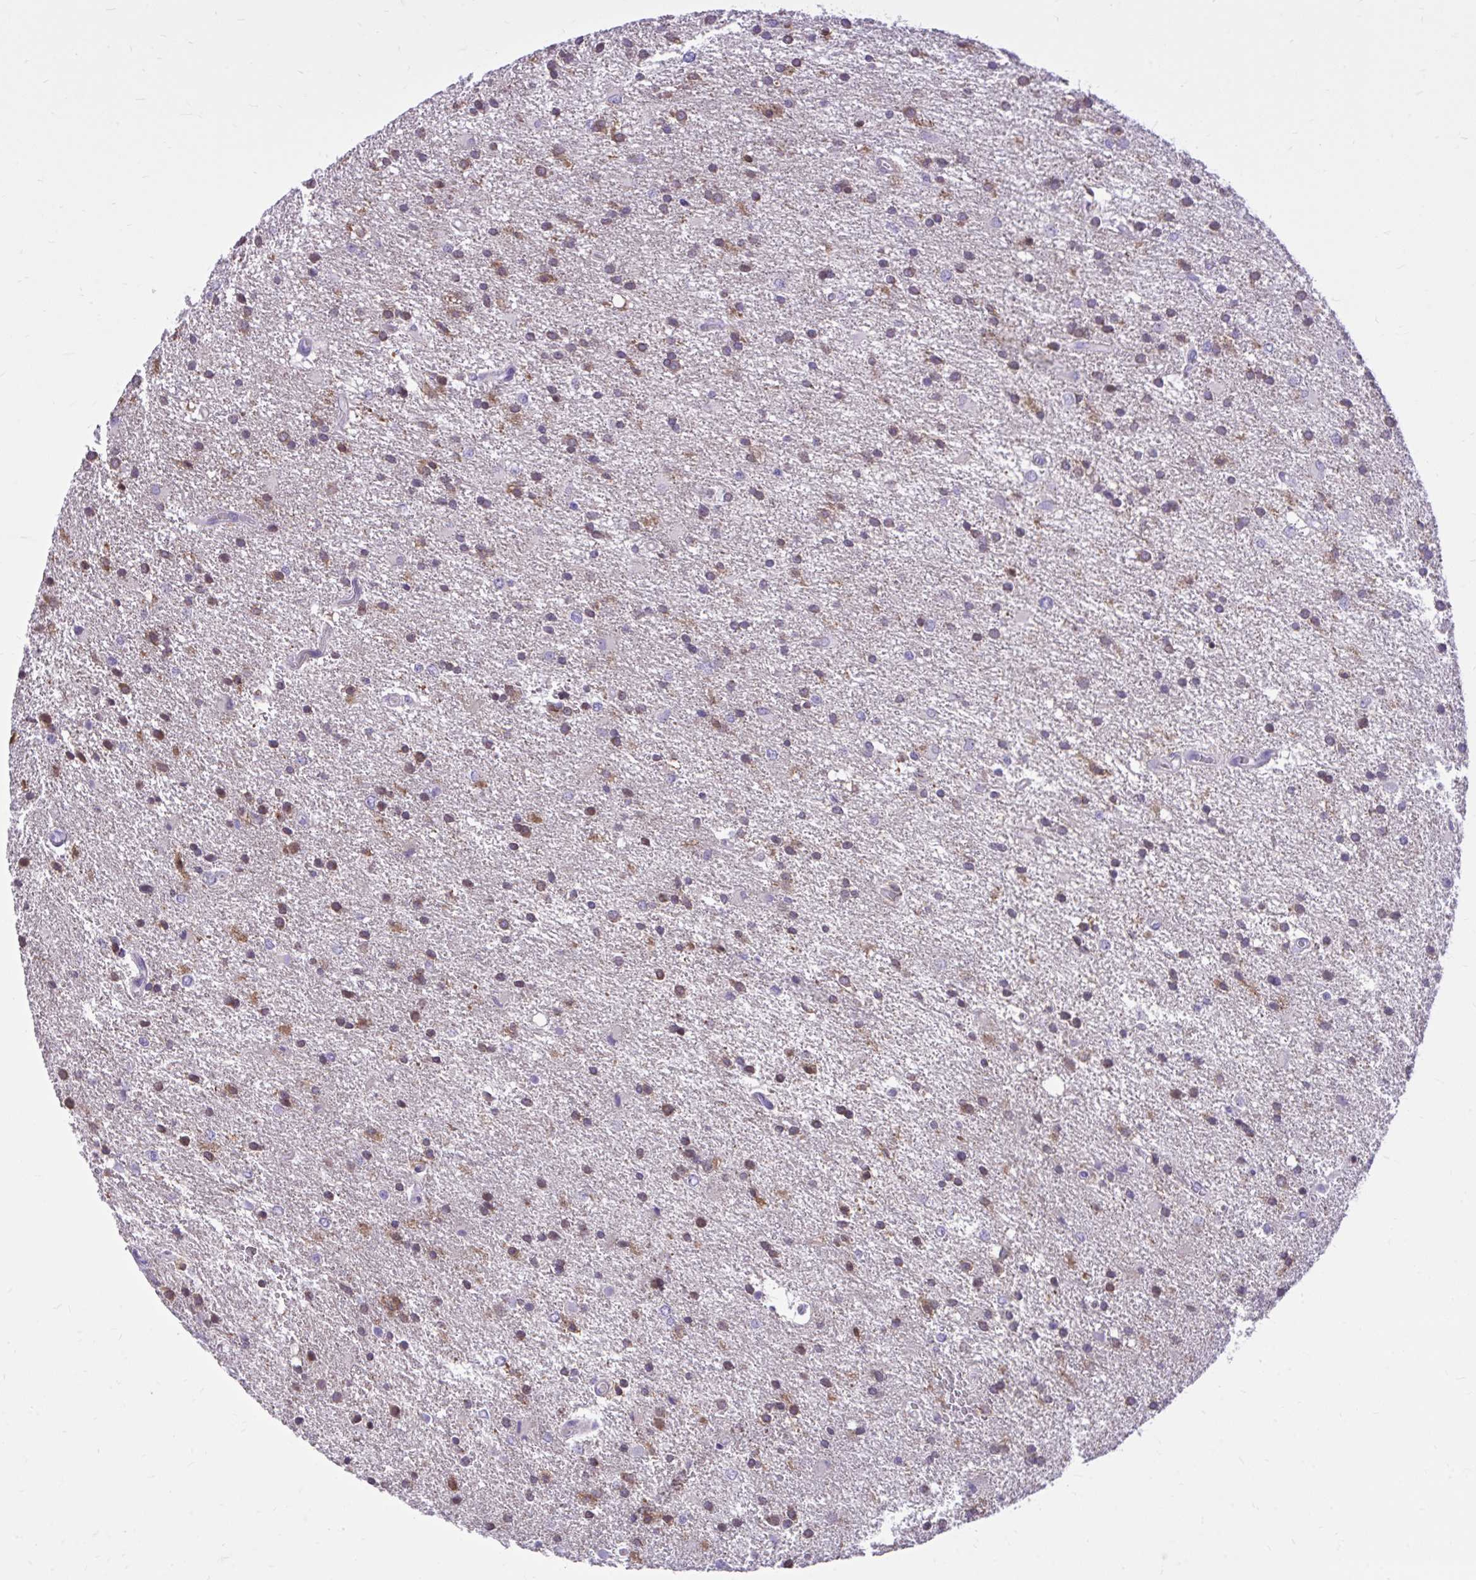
{"staining": {"intensity": "moderate", "quantity": "25%-75%", "location": "cytoplasmic/membranous,nuclear"}, "tissue": "glioma", "cell_type": "Tumor cells", "image_type": "cancer", "snomed": [{"axis": "morphology", "description": "Glioma, malignant, High grade"}, {"axis": "topography", "description": "Brain"}], "caption": "Tumor cells show medium levels of moderate cytoplasmic/membranous and nuclear expression in approximately 25%-75% of cells in human glioma. (Stains: DAB in brown, nuclei in blue, Microscopy: brightfield microscopy at high magnification).", "gene": "TLR7", "patient": {"sex": "male", "age": 68}}